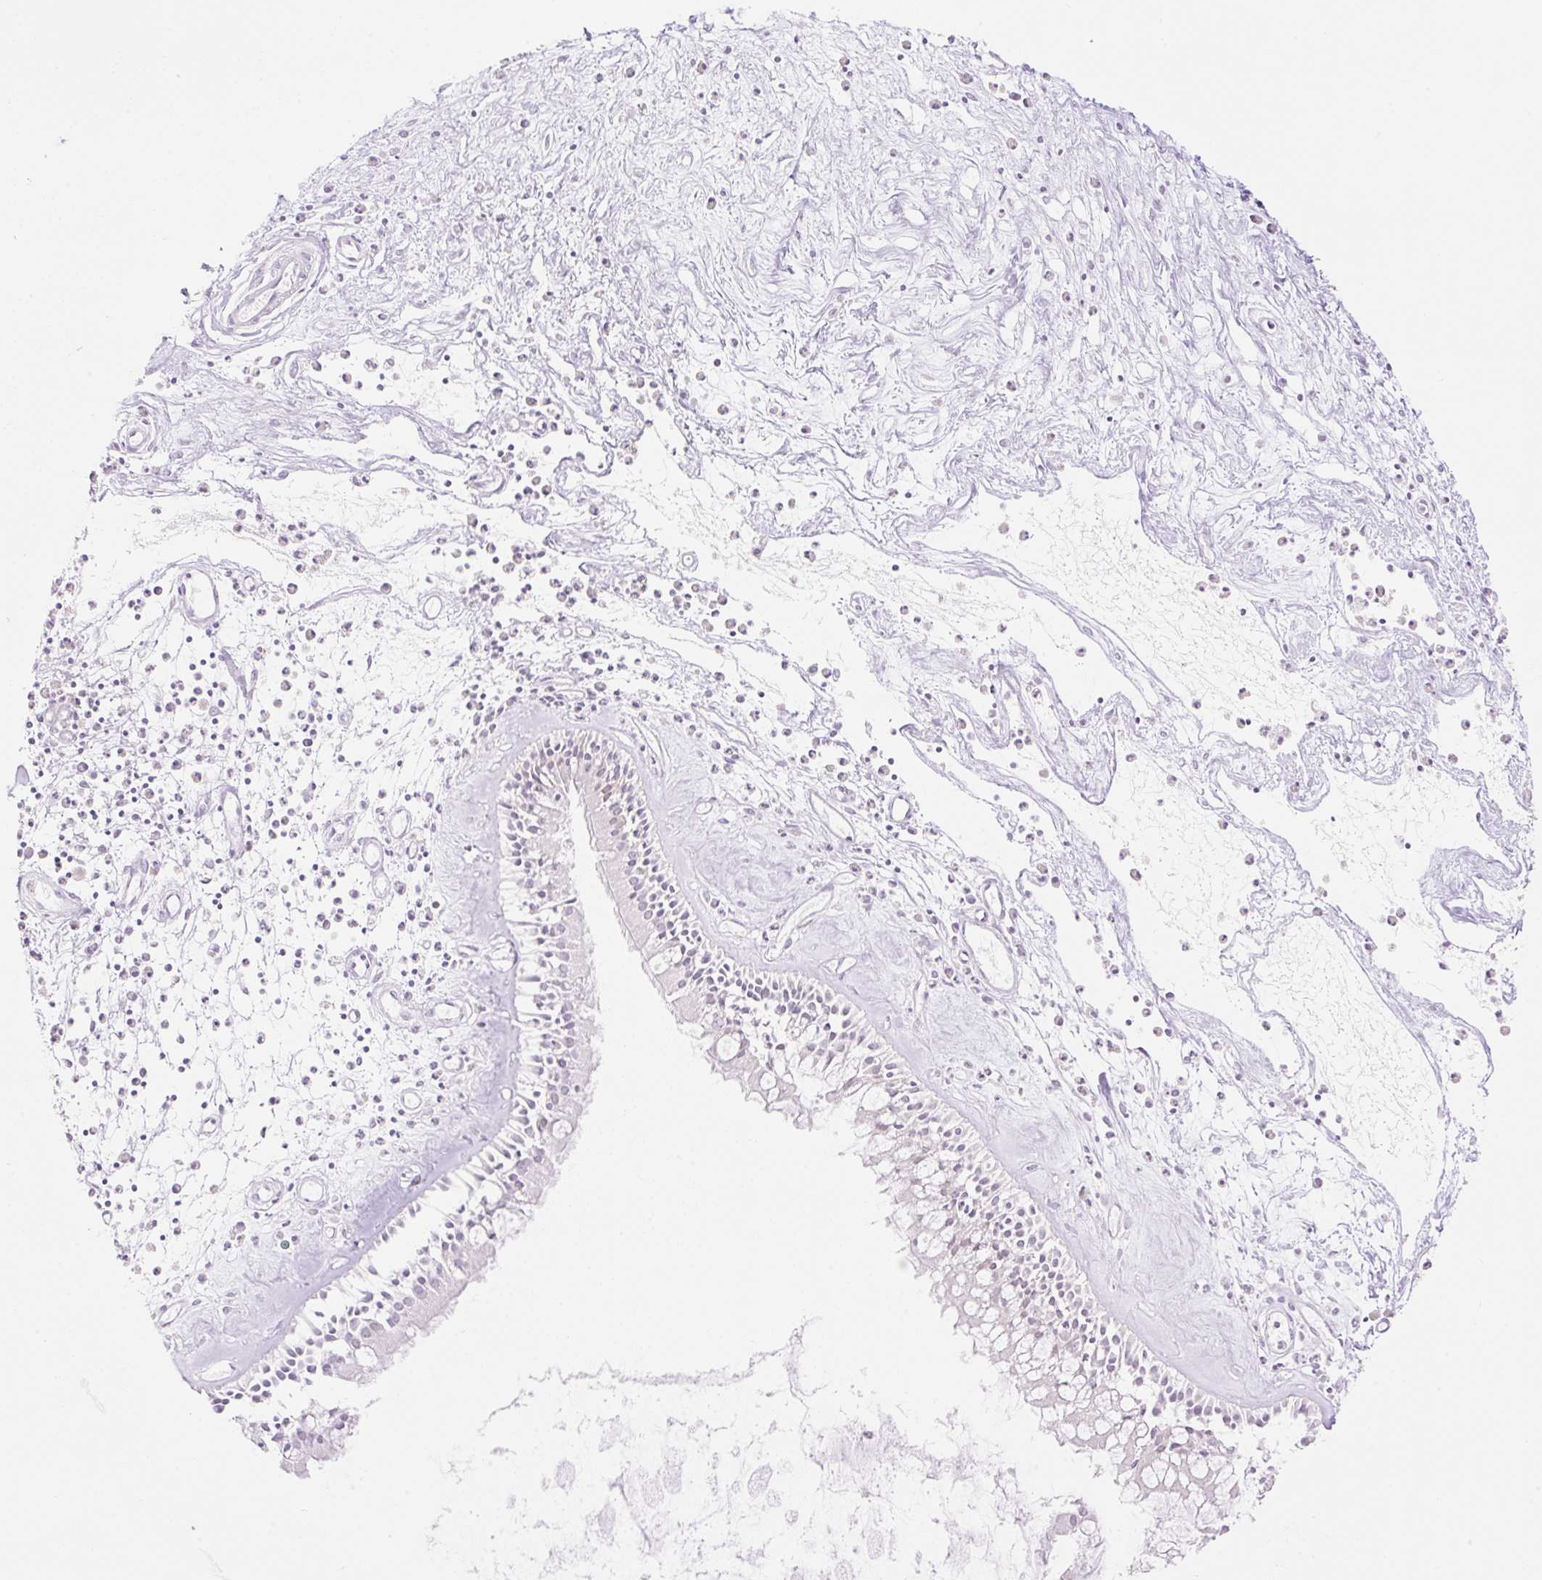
{"staining": {"intensity": "moderate", "quantity": "25%-75%", "location": "cytoplasmic/membranous,nuclear"}, "tissue": "nasopharynx", "cell_type": "Respiratory epithelial cells", "image_type": "normal", "snomed": [{"axis": "morphology", "description": "Normal tissue, NOS"}, {"axis": "morphology", "description": "Inflammation, NOS"}, {"axis": "topography", "description": "Nasopharynx"}], "caption": "A high-resolution photomicrograph shows IHC staining of benign nasopharynx, which shows moderate cytoplasmic/membranous,nuclear positivity in about 25%-75% of respiratory epithelial cells.", "gene": "ENSG00000264668", "patient": {"sex": "male", "age": 61}}